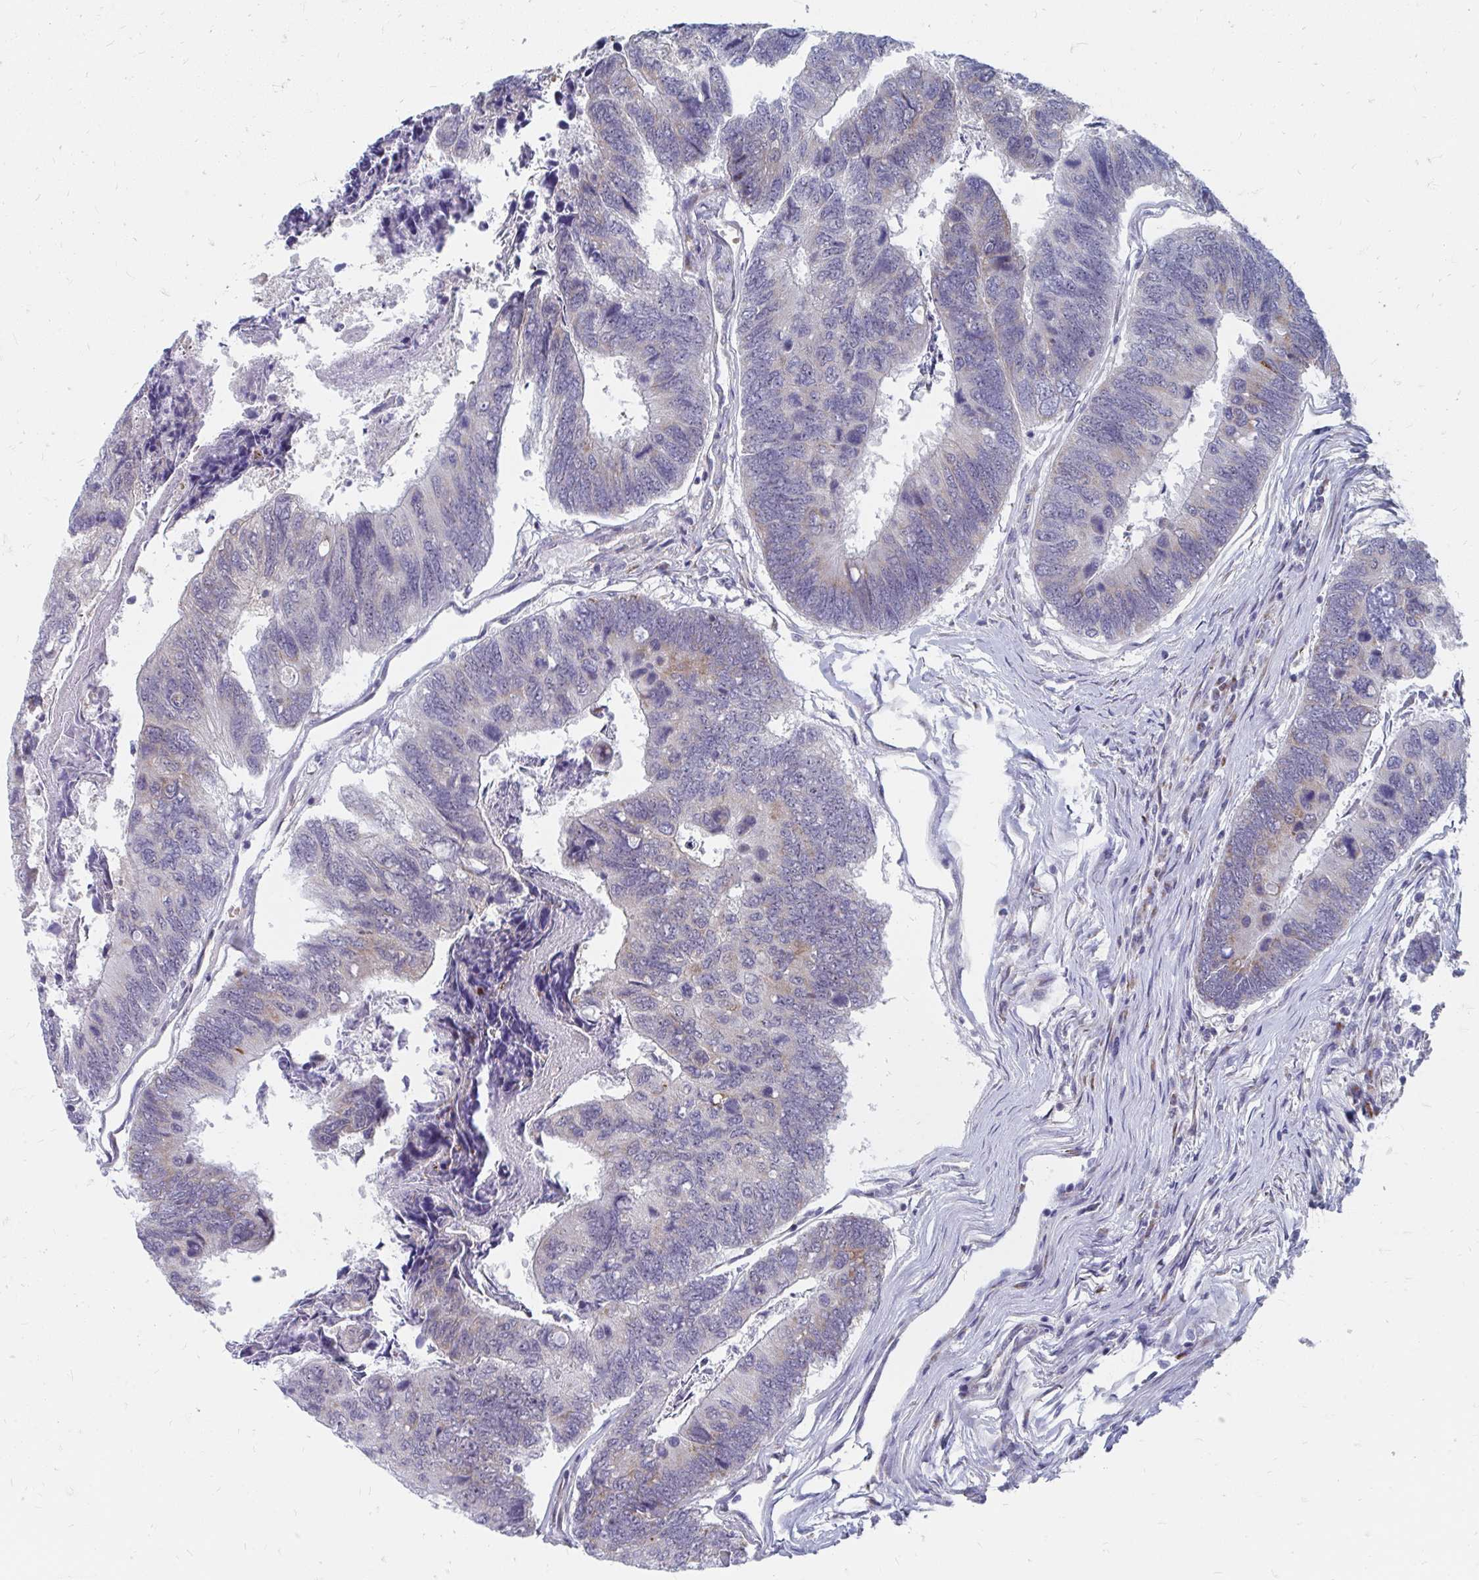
{"staining": {"intensity": "weak", "quantity": "25%-75%", "location": "cytoplasmic/membranous"}, "tissue": "colorectal cancer", "cell_type": "Tumor cells", "image_type": "cancer", "snomed": [{"axis": "morphology", "description": "Adenocarcinoma, NOS"}, {"axis": "topography", "description": "Colon"}], "caption": "Weak cytoplasmic/membranous expression for a protein is identified in approximately 25%-75% of tumor cells of colorectal cancer using immunohistochemistry (IHC).", "gene": "PABIR3", "patient": {"sex": "female", "age": 67}}